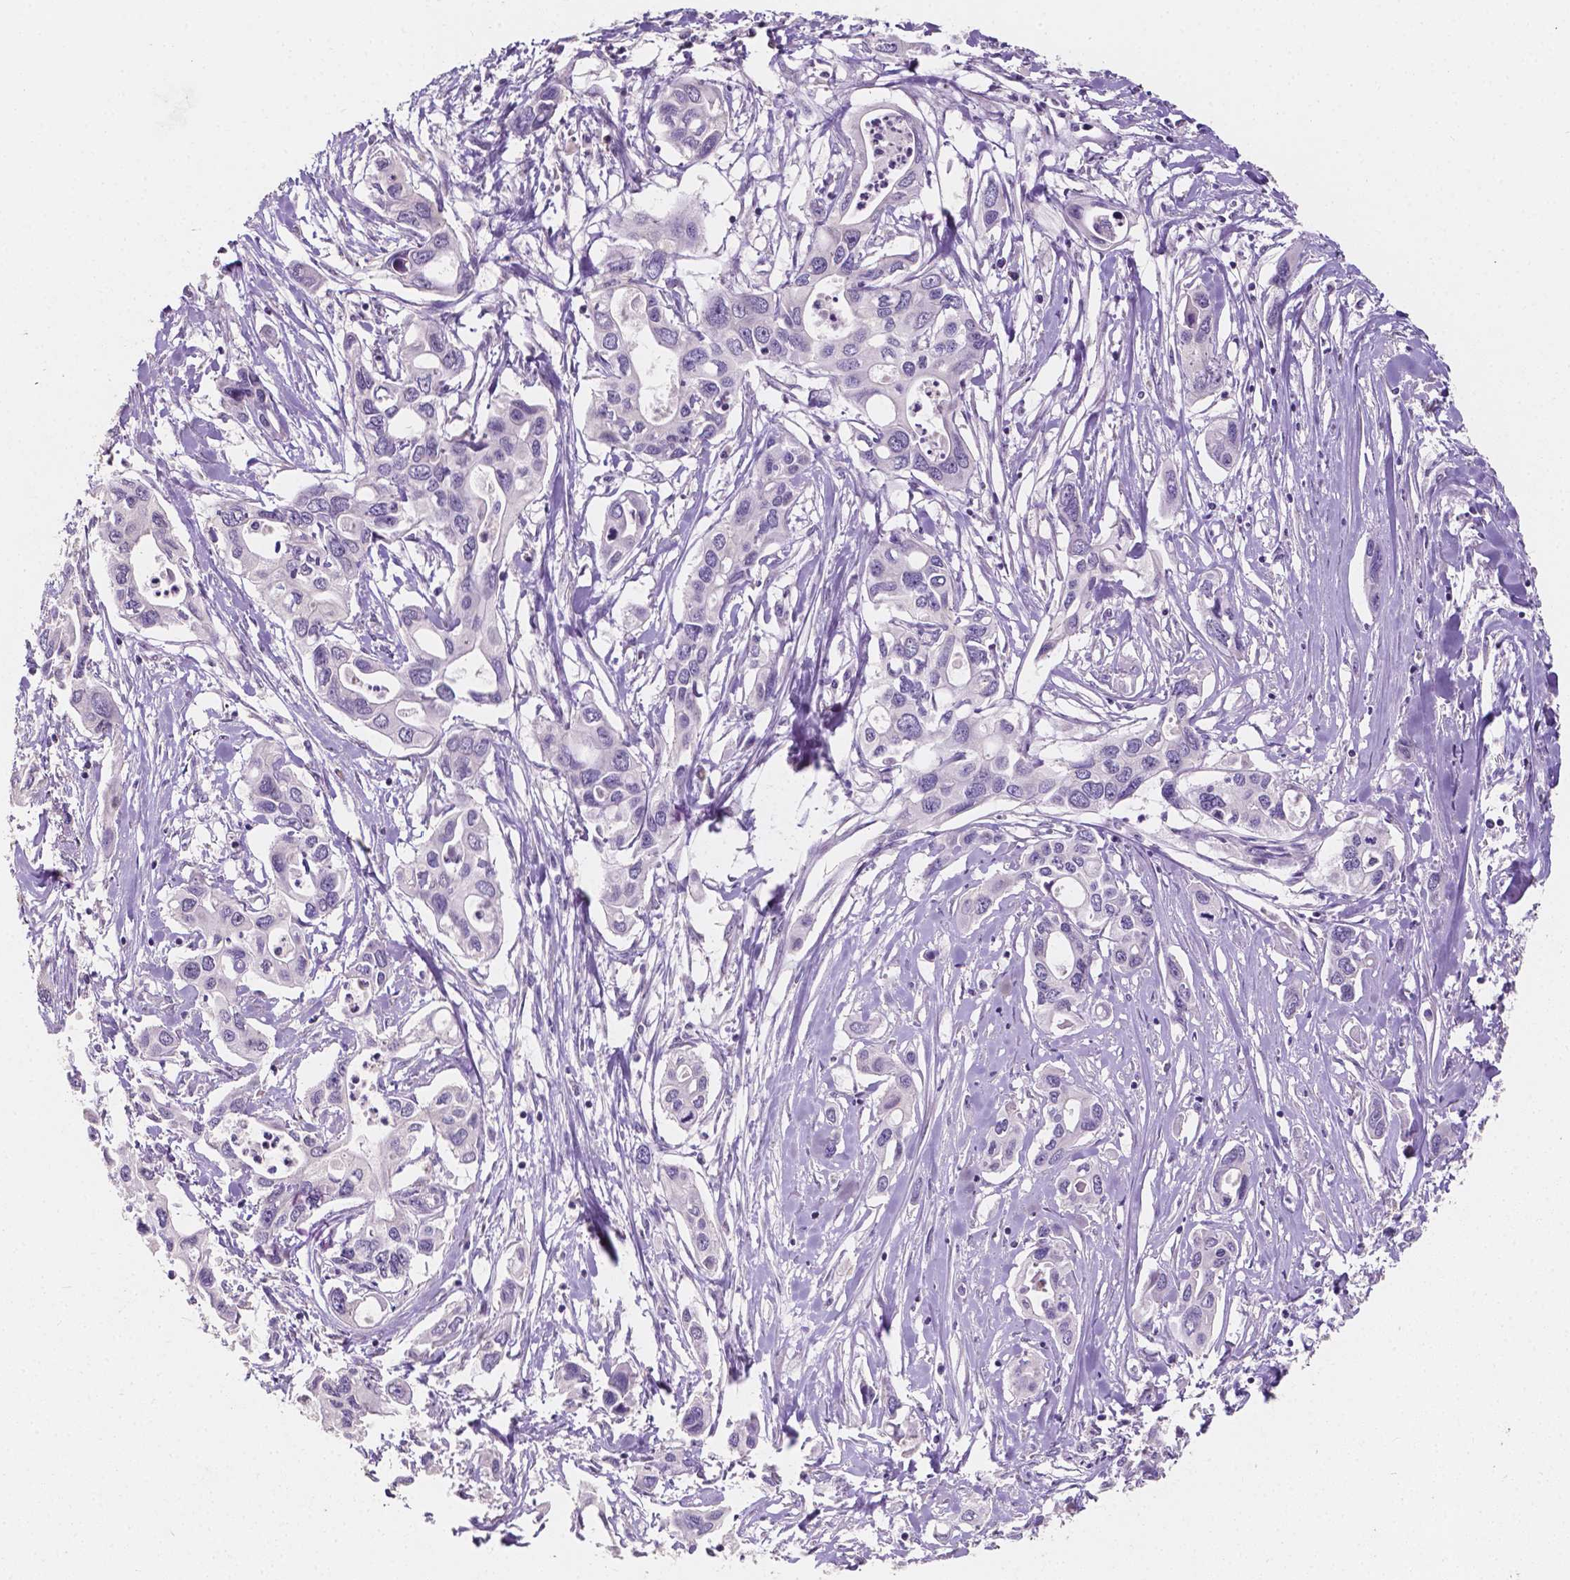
{"staining": {"intensity": "negative", "quantity": "none", "location": "none"}, "tissue": "pancreatic cancer", "cell_type": "Tumor cells", "image_type": "cancer", "snomed": [{"axis": "morphology", "description": "Adenocarcinoma, NOS"}, {"axis": "topography", "description": "Pancreas"}], "caption": "Pancreatic adenocarcinoma was stained to show a protein in brown. There is no significant staining in tumor cells.", "gene": "TAL1", "patient": {"sex": "male", "age": 60}}